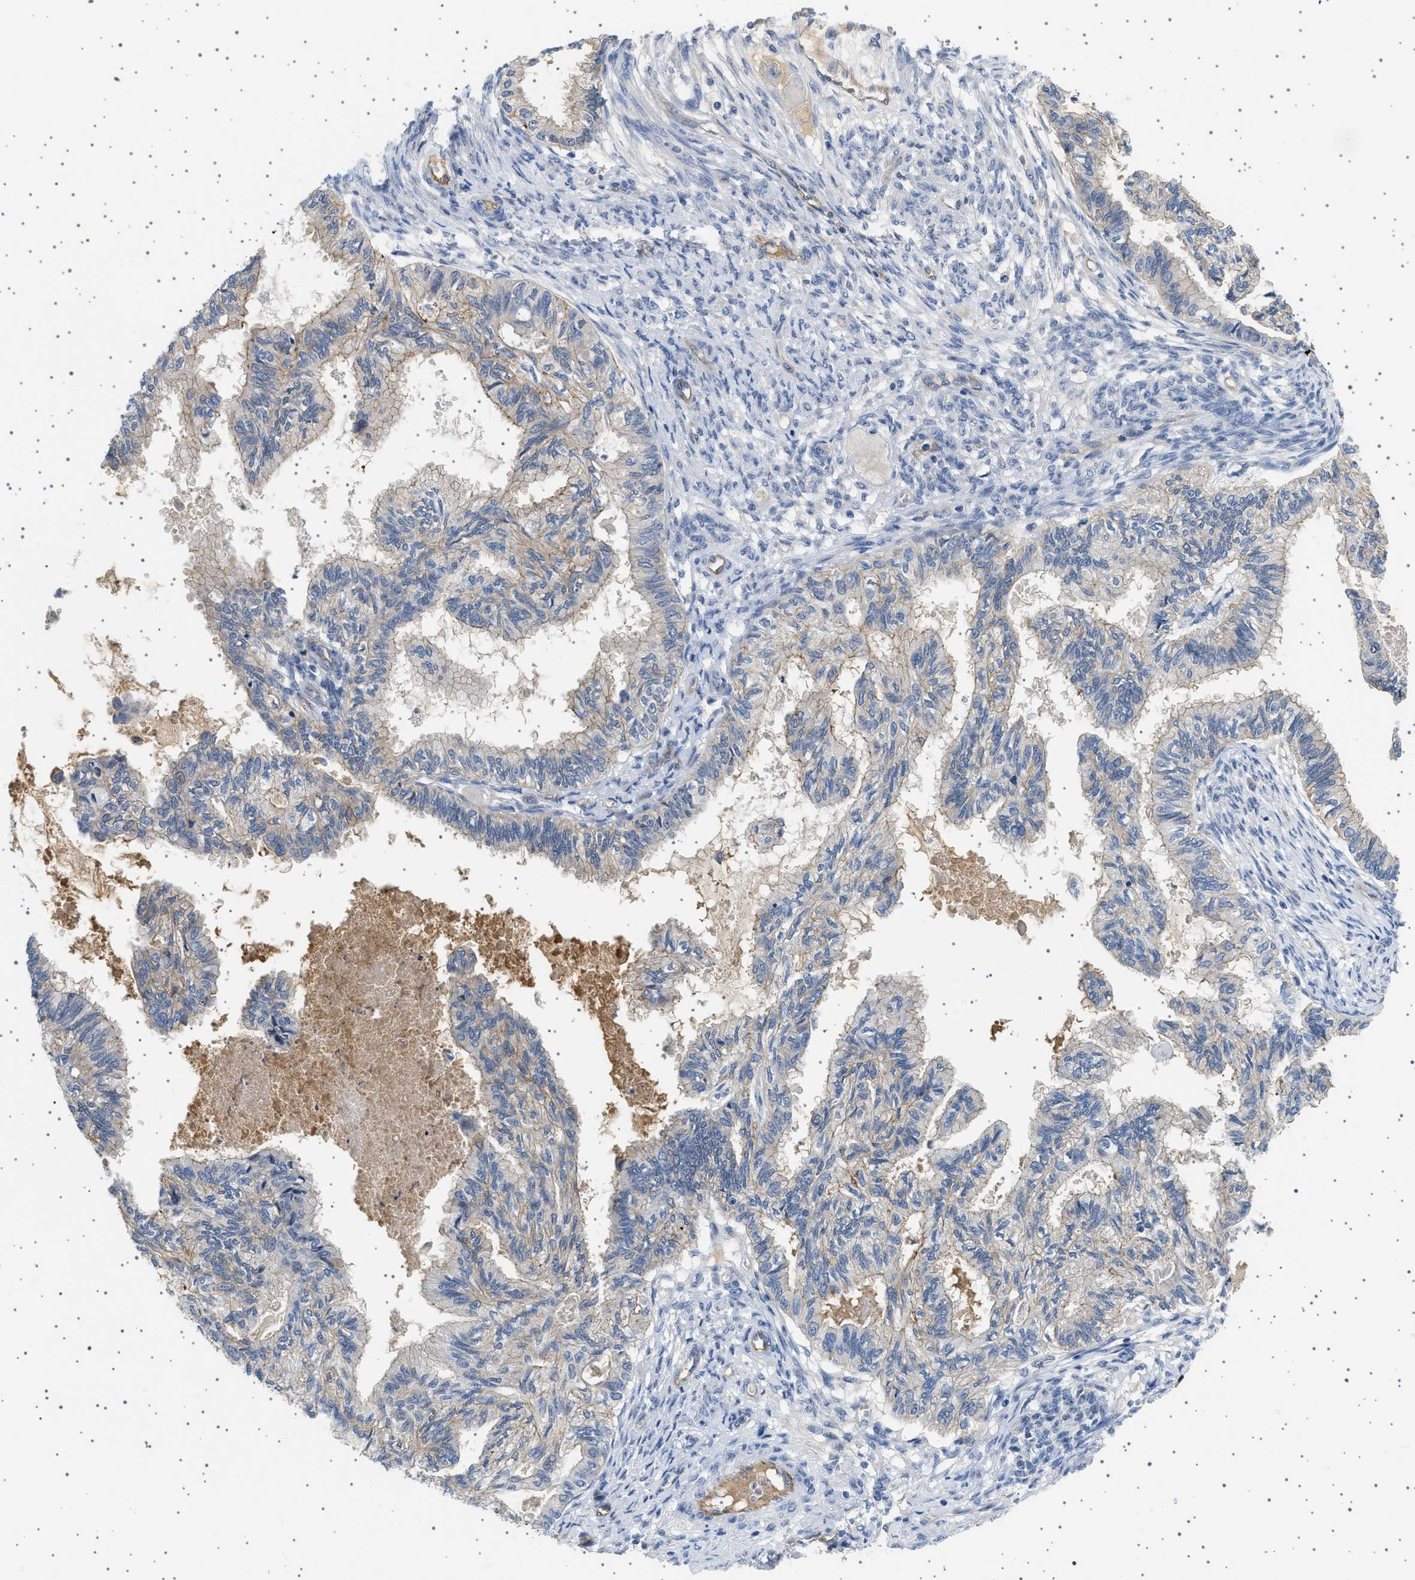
{"staining": {"intensity": "weak", "quantity": "25%-75%", "location": "cytoplasmic/membranous"}, "tissue": "cervical cancer", "cell_type": "Tumor cells", "image_type": "cancer", "snomed": [{"axis": "morphology", "description": "Normal tissue, NOS"}, {"axis": "morphology", "description": "Adenocarcinoma, NOS"}, {"axis": "topography", "description": "Cervix"}, {"axis": "topography", "description": "Endometrium"}], "caption": "Cervical cancer (adenocarcinoma) stained for a protein demonstrates weak cytoplasmic/membranous positivity in tumor cells.", "gene": "PLPP6", "patient": {"sex": "female", "age": 86}}